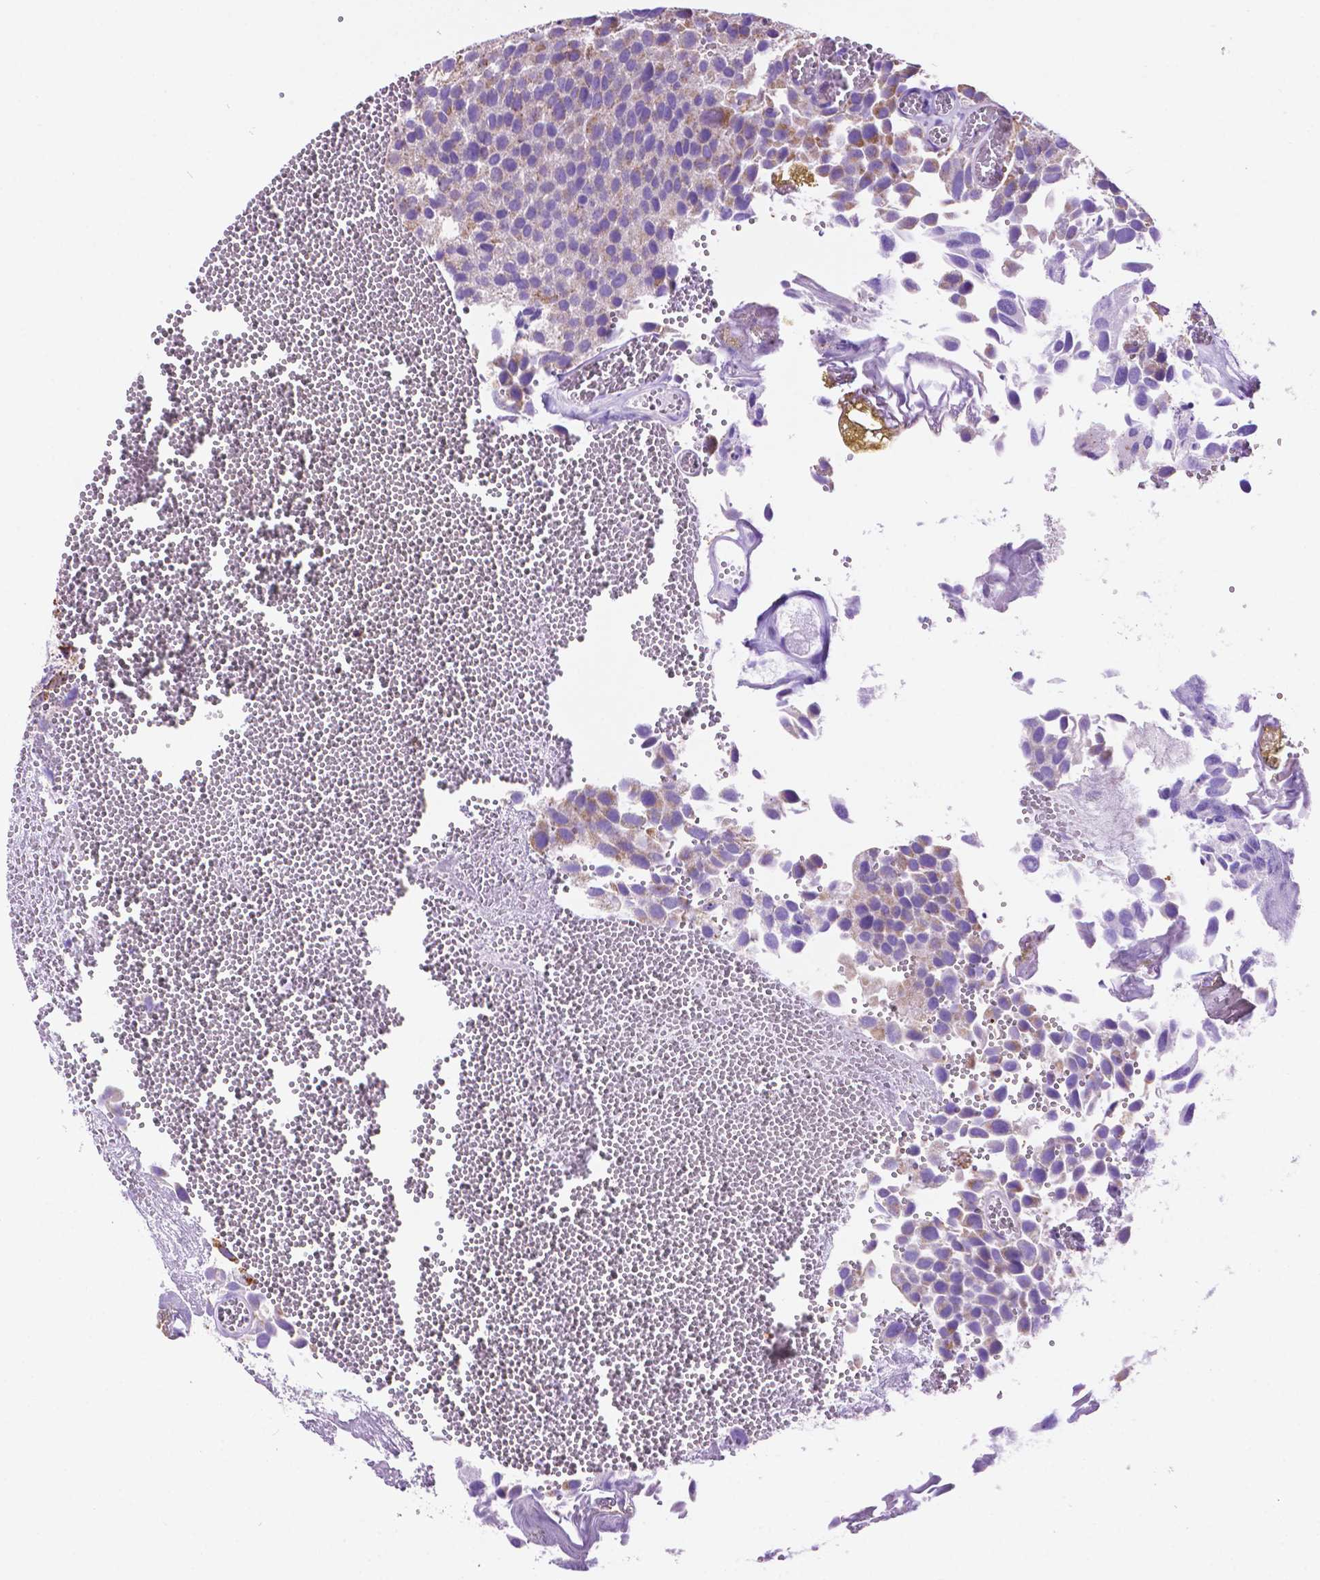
{"staining": {"intensity": "weak", "quantity": "25%-75%", "location": "cytoplasmic/membranous"}, "tissue": "urothelial cancer", "cell_type": "Tumor cells", "image_type": "cancer", "snomed": [{"axis": "morphology", "description": "Urothelial carcinoma, Low grade"}, {"axis": "topography", "description": "Urinary bladder"}], "caption": "Protein expression by IHC exhibits weak cytoplasmic/membranous positivity in about 25%-75% of tumor cells in low-grade urothelial carcinoma.", "gene": "GDPD5", "patient": {"sex": "female", "age": 69}}